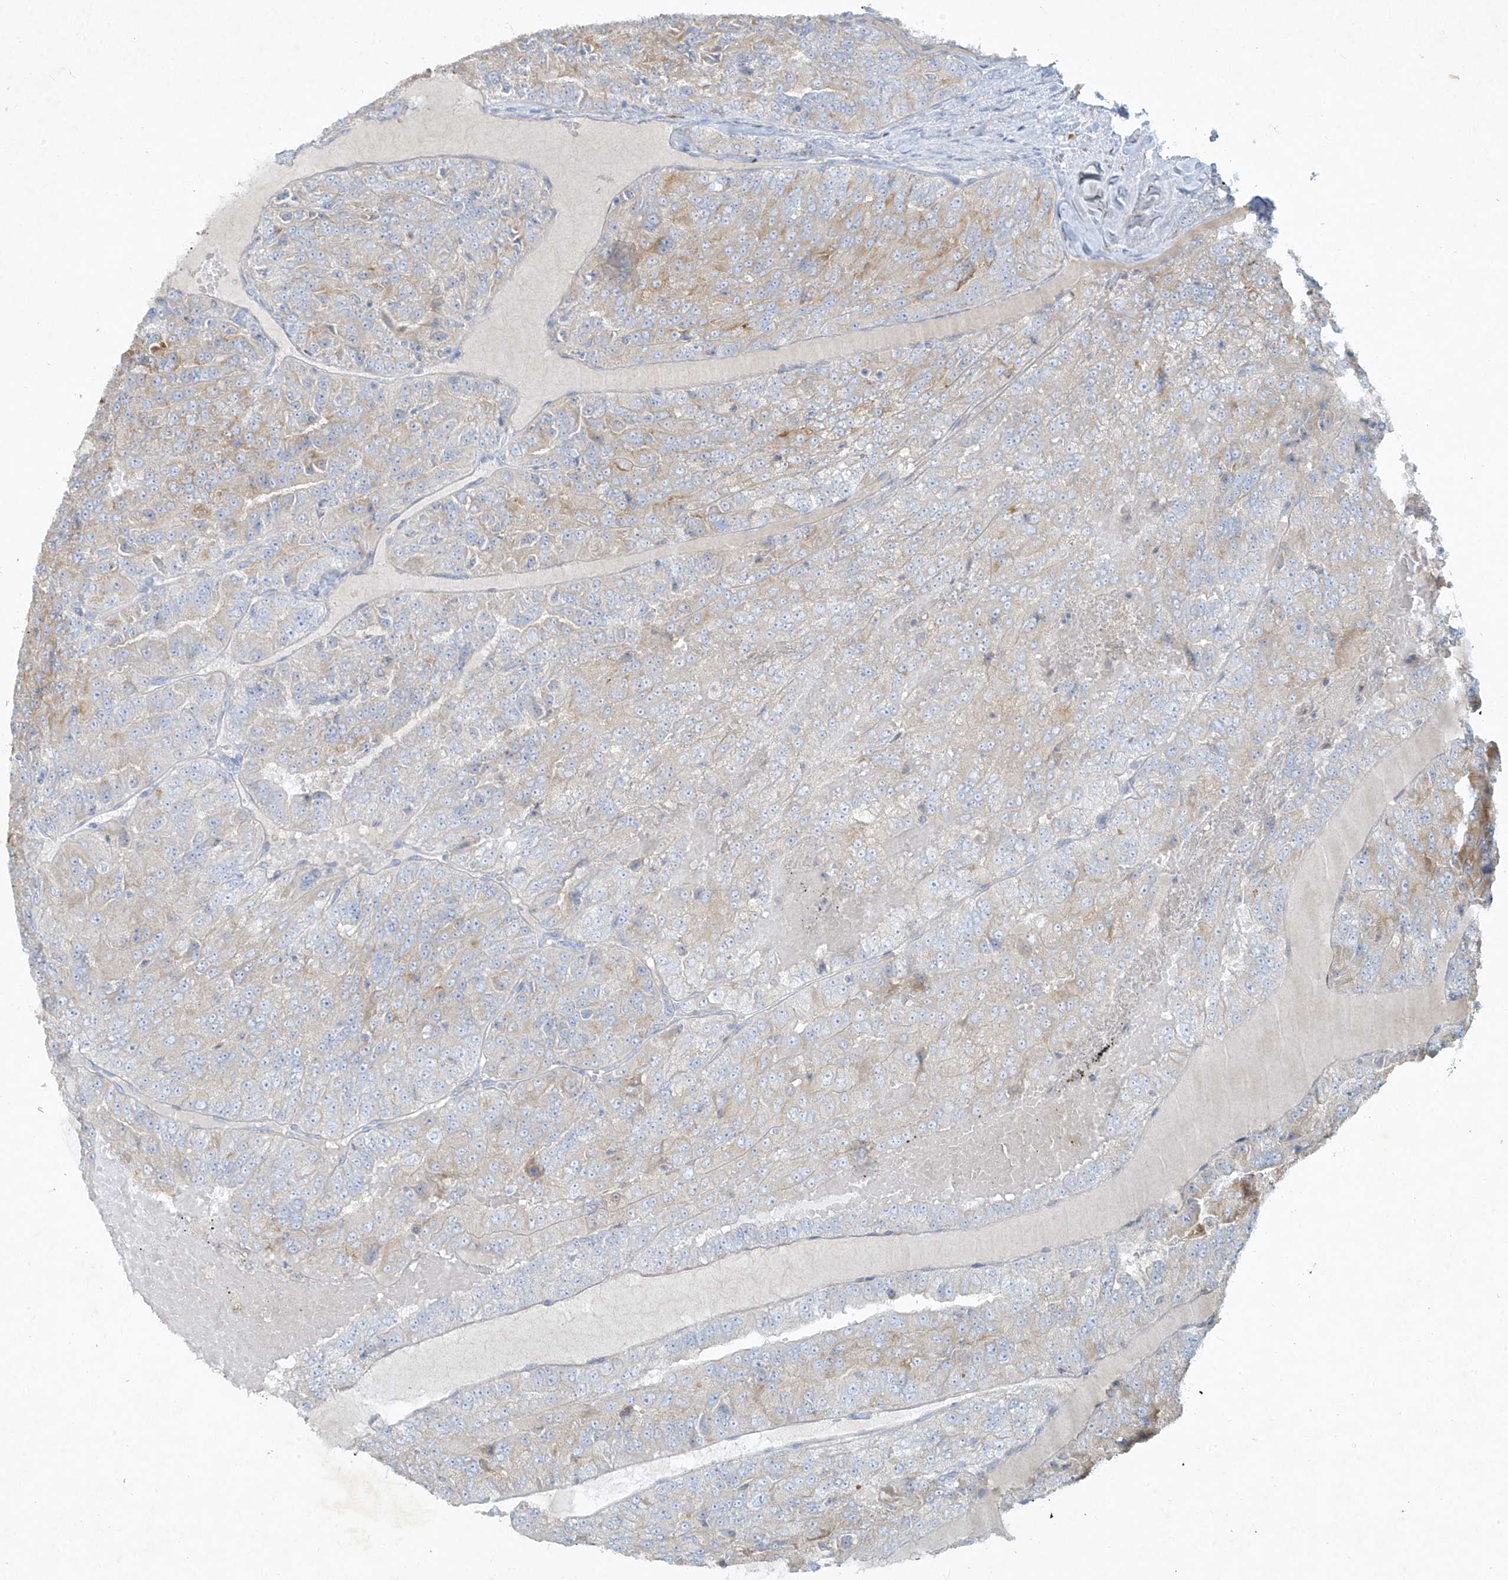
{"staining": {"intensity": "weak", "quantity": "25%-75%", "location": "cytoplasmic/membranous"}, "tissue": "renal cancer", "cell_type": "Tumor cells", "image_type": "cancer", "snomed": [{"axis": "morphology", "description": "Adenocarcinoma, NOS"}, {"axis": "topography", "description": "Kidney"}], "caption": "Protein expression analysis of human adenocarcinoma (renal) reveals weak cytoplasmic/membranous expression in about 25%-75% of tumor cells. The protein of interest is stained brown, and the nuclei are stained in blue (DAB (3,3'-diaminobenzidine) IHC with brightfield microscopy, high magnification).", "gene": "TUBE1", "patient": {"sex": "female", "age": 63}}